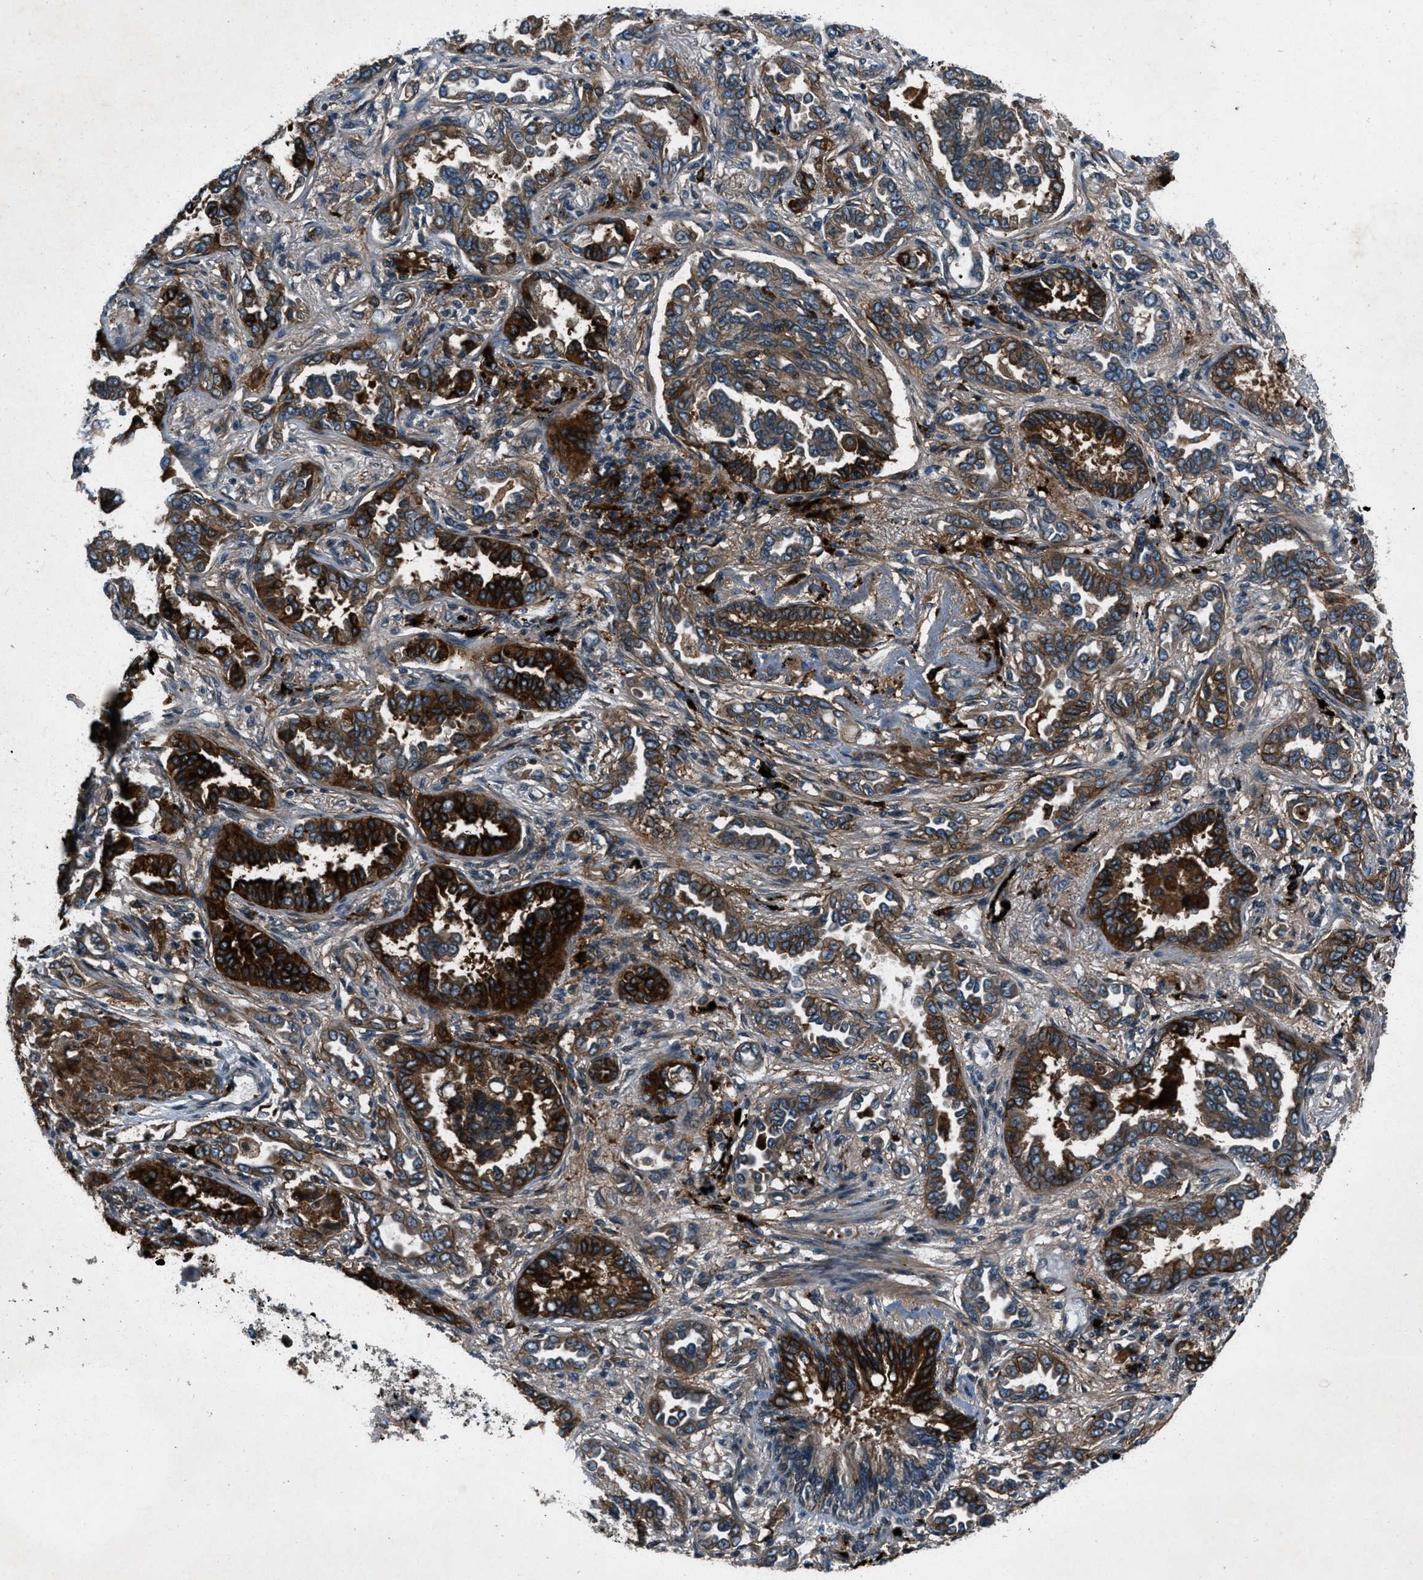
{"staining": {"intensity": "strong", "quantity": ">75%", "location": "cytoplasmic/membranous"}, "tissue": "lung cancer", "cell_type": "Tumor cells", "image_type": "cancer", "snomed": [{"axis": "morphology", "description": "Normal tissue, NOS"}, {"axis": "morphology", "description": "Adenocarcinoma, NOS"}, {"axis": "topography", "description": "Lung"}], "caption": "This micrograph demonstrates immunohistochemistry (IHC) staining of lung adenocarcinoma, with high strong cytoplasmic/membranous expression in about >75% of tumor cells.", "gene": "EPSTI1", "patient": {"sex": "male", "age": 59}}